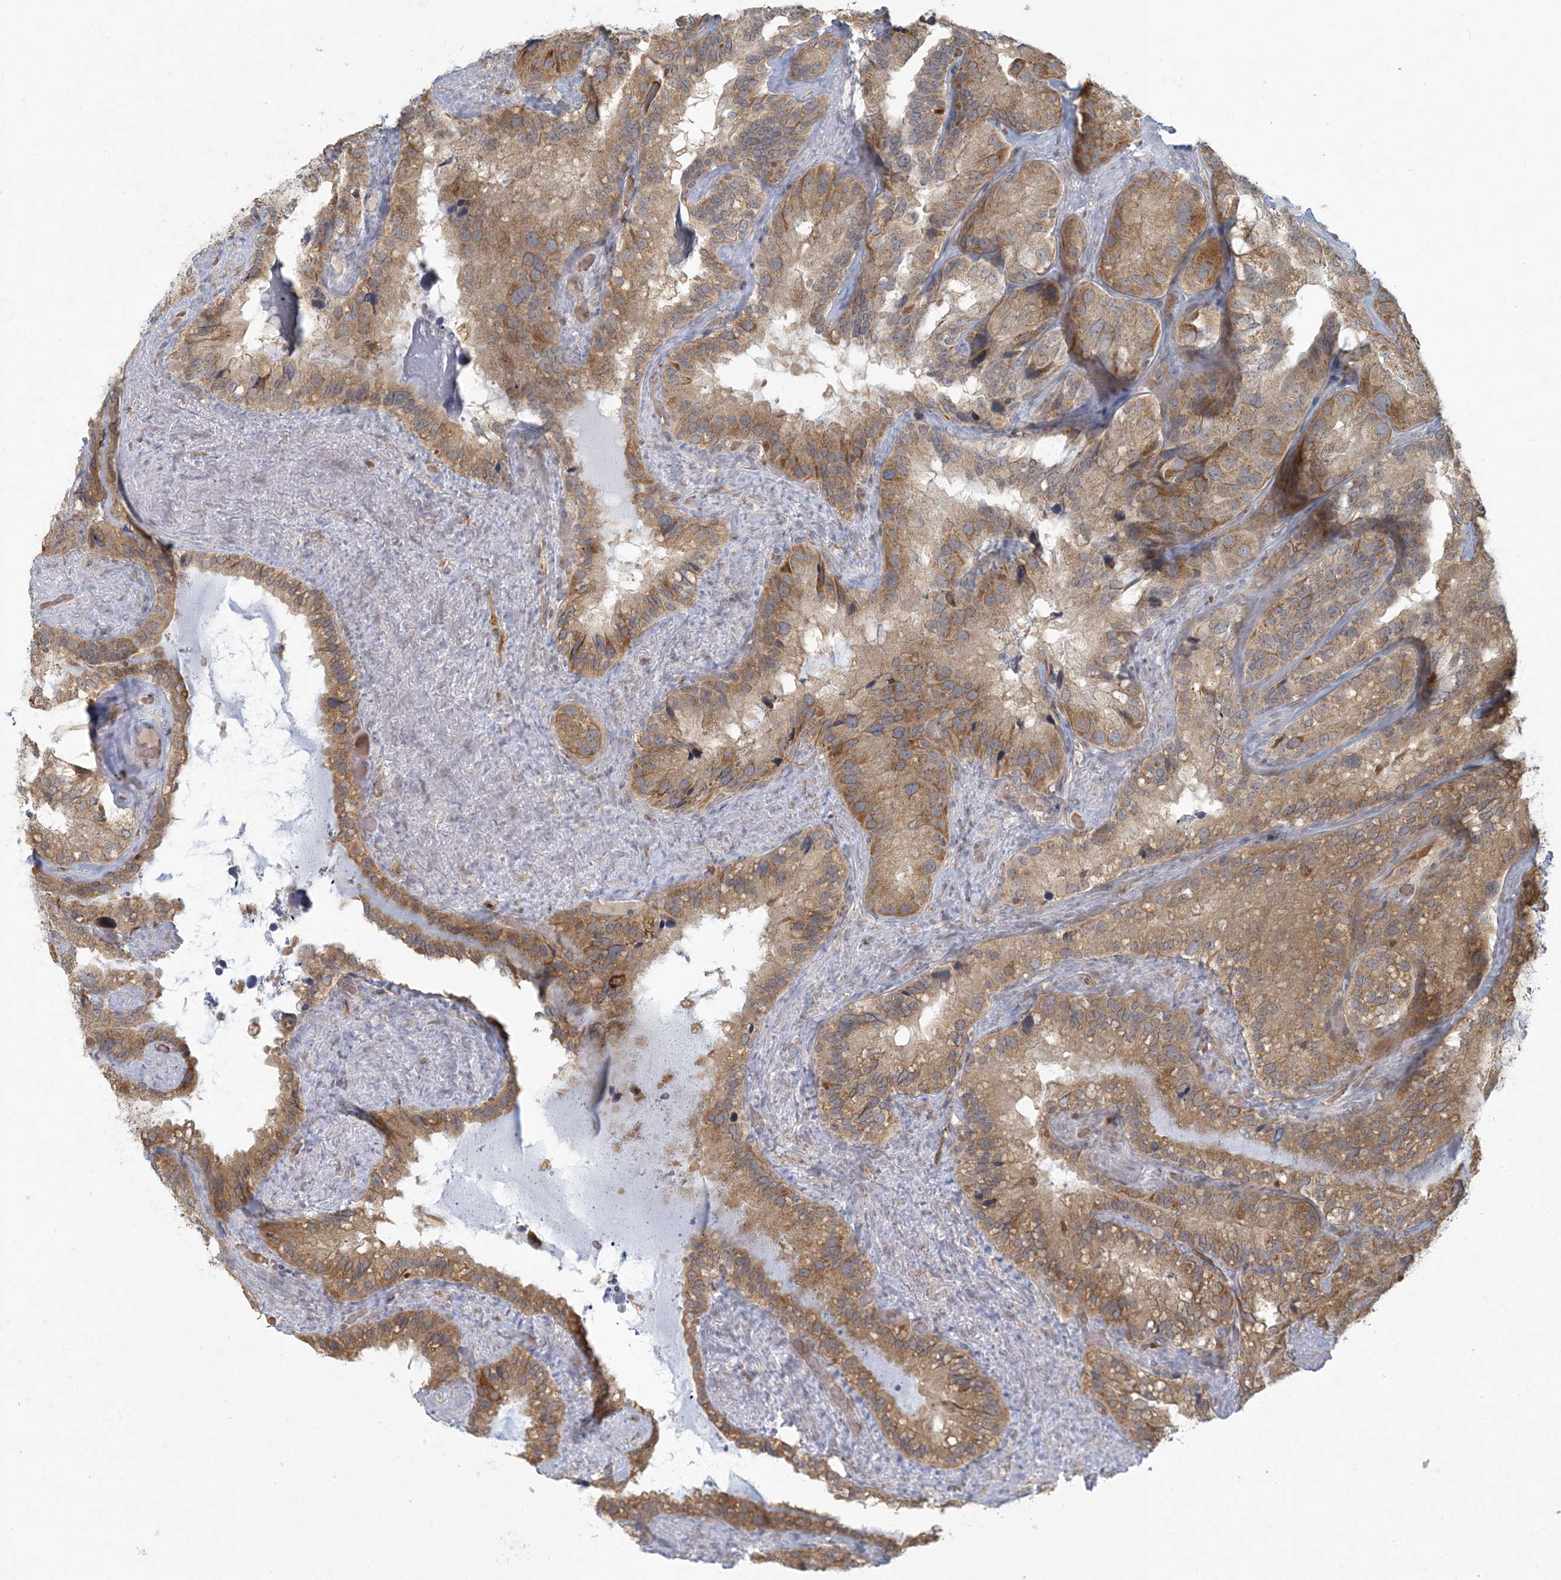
{"staining": {"intensity": "moderate", "quantity": ">75%", "location": "cytoplasmic/membranous"}, "tissue": "seminal vesicle", "cell_type": "Glandular cells", "image_type": "normal", "snomed": [{"axis": "morphology", "description": "Normal tissue, NOS"}, {"axis": "topography", "description": "Prostate"}, {"axis": "topography", "description": "Seminal veicle"}], "caption": "Immunohistochemistry image of unremarkable human seminal vesicle stained for a protein (brown), which shows medium levels of moderate cytoplasmic/membranous positivity in approximately >75% of glandular cells.", "gene": "CTDNEP1", "patient": {"sex": "male", "age": 68}}